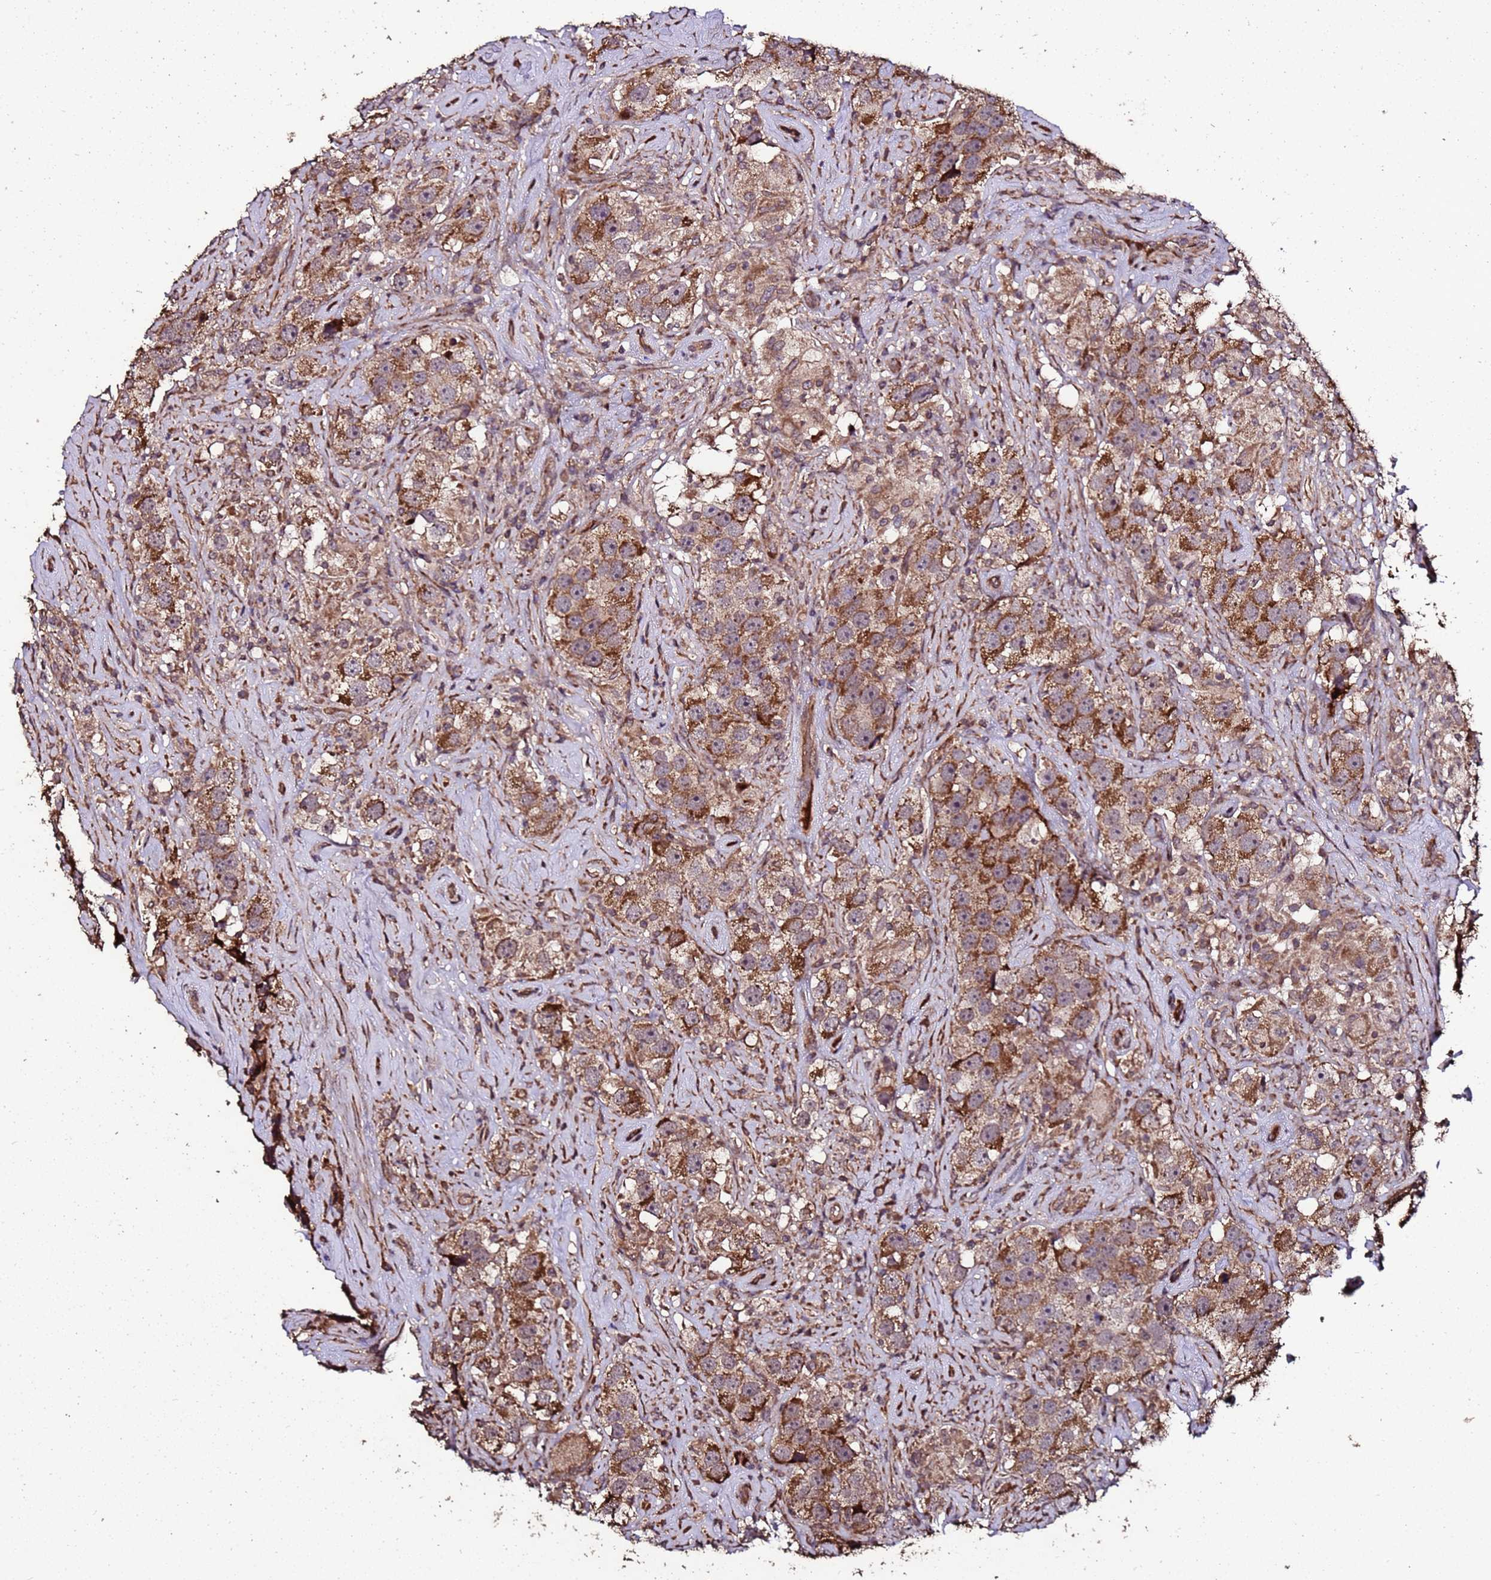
{"staining": {"intensity": "moderate", "quantity": ">75%", "location": "cytoplasmic/membranous"}, "tissue": "testis cancer", "cell_type": "Tumor cells", "image_type": "cancer", "snomed": [{"axis": "morphology", "description": "Seminoma, NOS"}, {"axis": "topography", "description": "Testis"}], "caption": "Brown immunohistochemical staining in human testis cancer exhibits moderate cytoplasmic/membranous positivity in approximately >75% of tumor cells. Using DAB (brown) and hematoxylin (blue) stains, captured at high magnification using brightfield microscopy.", "gene": "PRODH", "patient": {"sex": "male", "age": 49}}